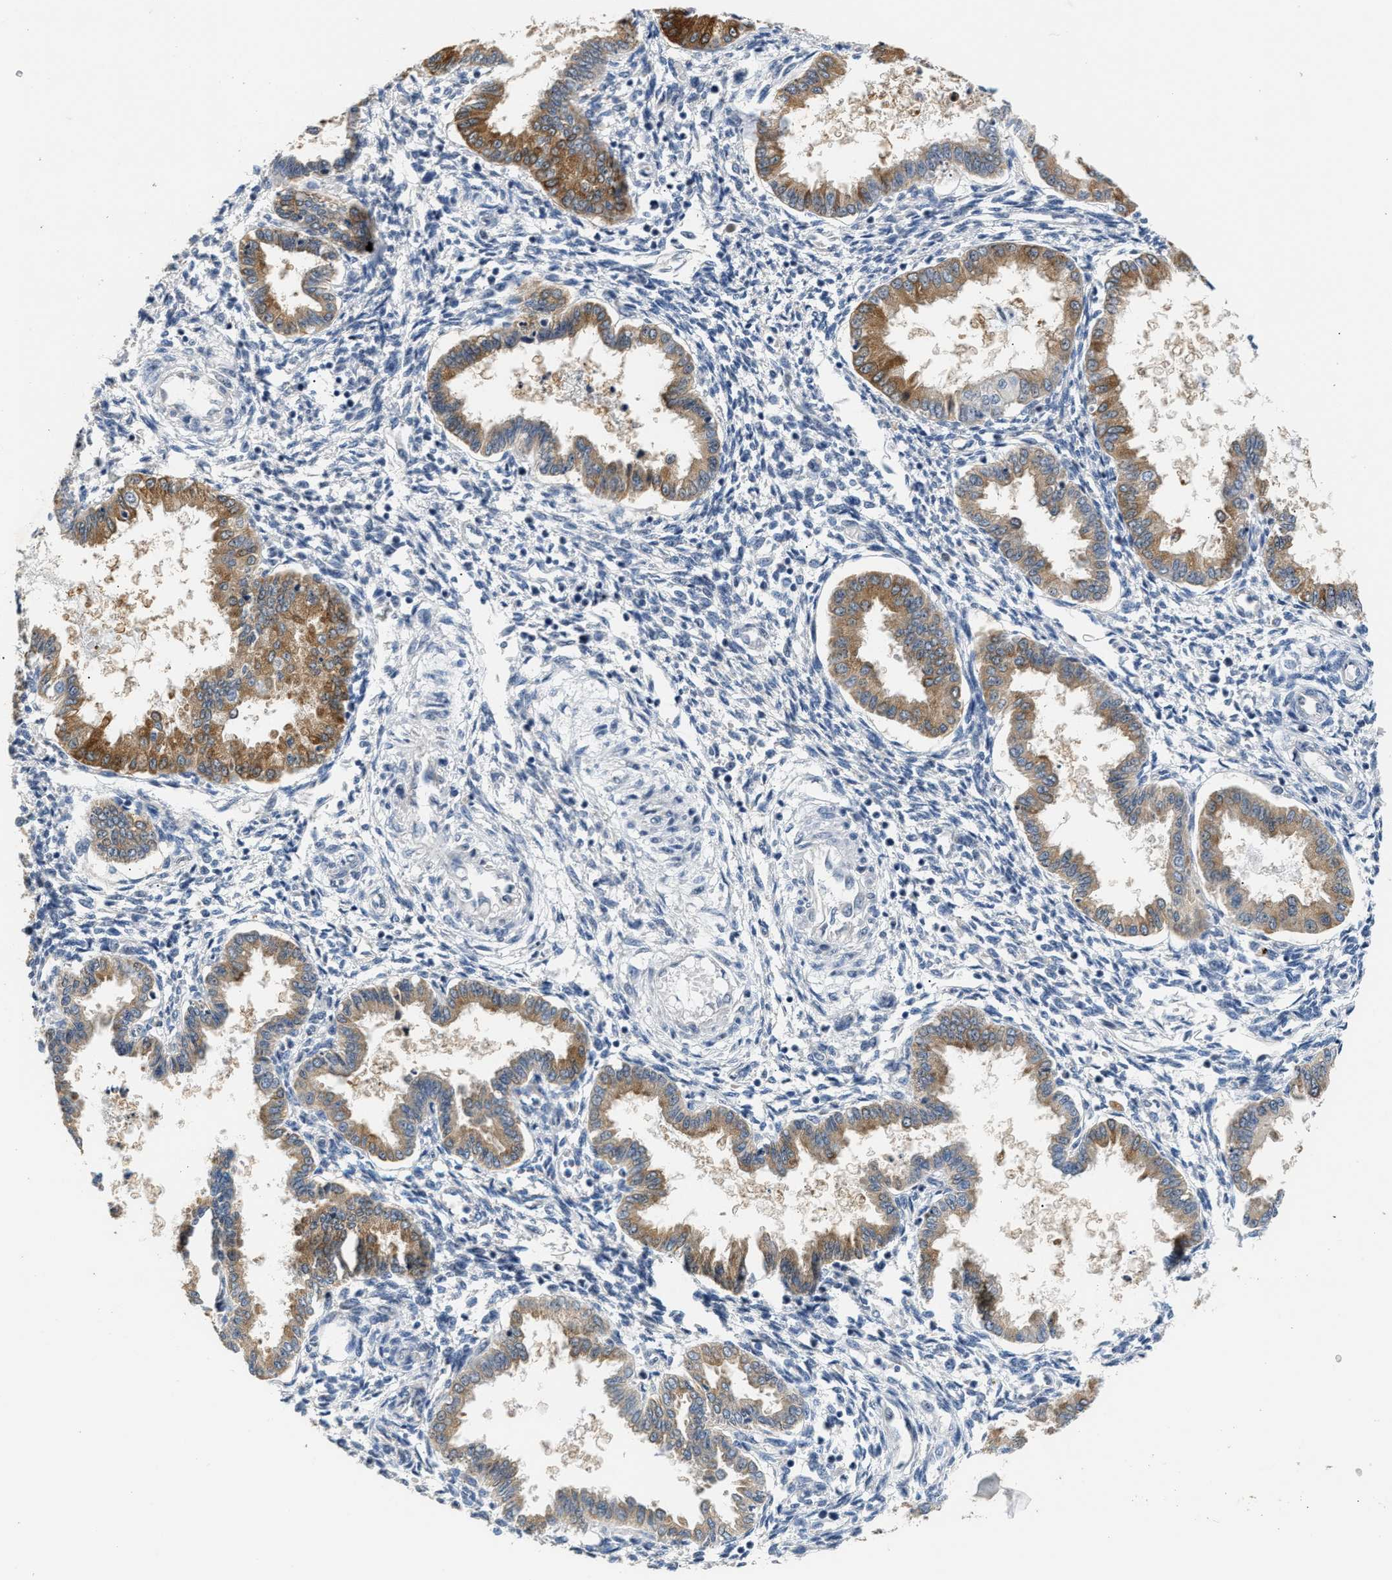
{"staining": {"intensity": "negative", "quantity": "none", "location": "none"}, "tissue": "endometrium", "cell_type": "Cells in endometrial stroma", "image_type": "normal", "snomed": [{"axis": "morphology", "description": "Normal tissue, NOS"}, {"axis": "topography", "description": "Endometrium"}], "caption": "The micrograph reveals no staining of cells in endometrial stroma in unremarkable endometrium. (Stains: DAB (3,3'-diaminobenzidine) immunohistochemistry (IHC) with hematoxylin counter stain, Microscopy: brightfield microscopy at high magnification).", "gene": "PPM1H", "patient": {"sex": "female", "age": 33}}